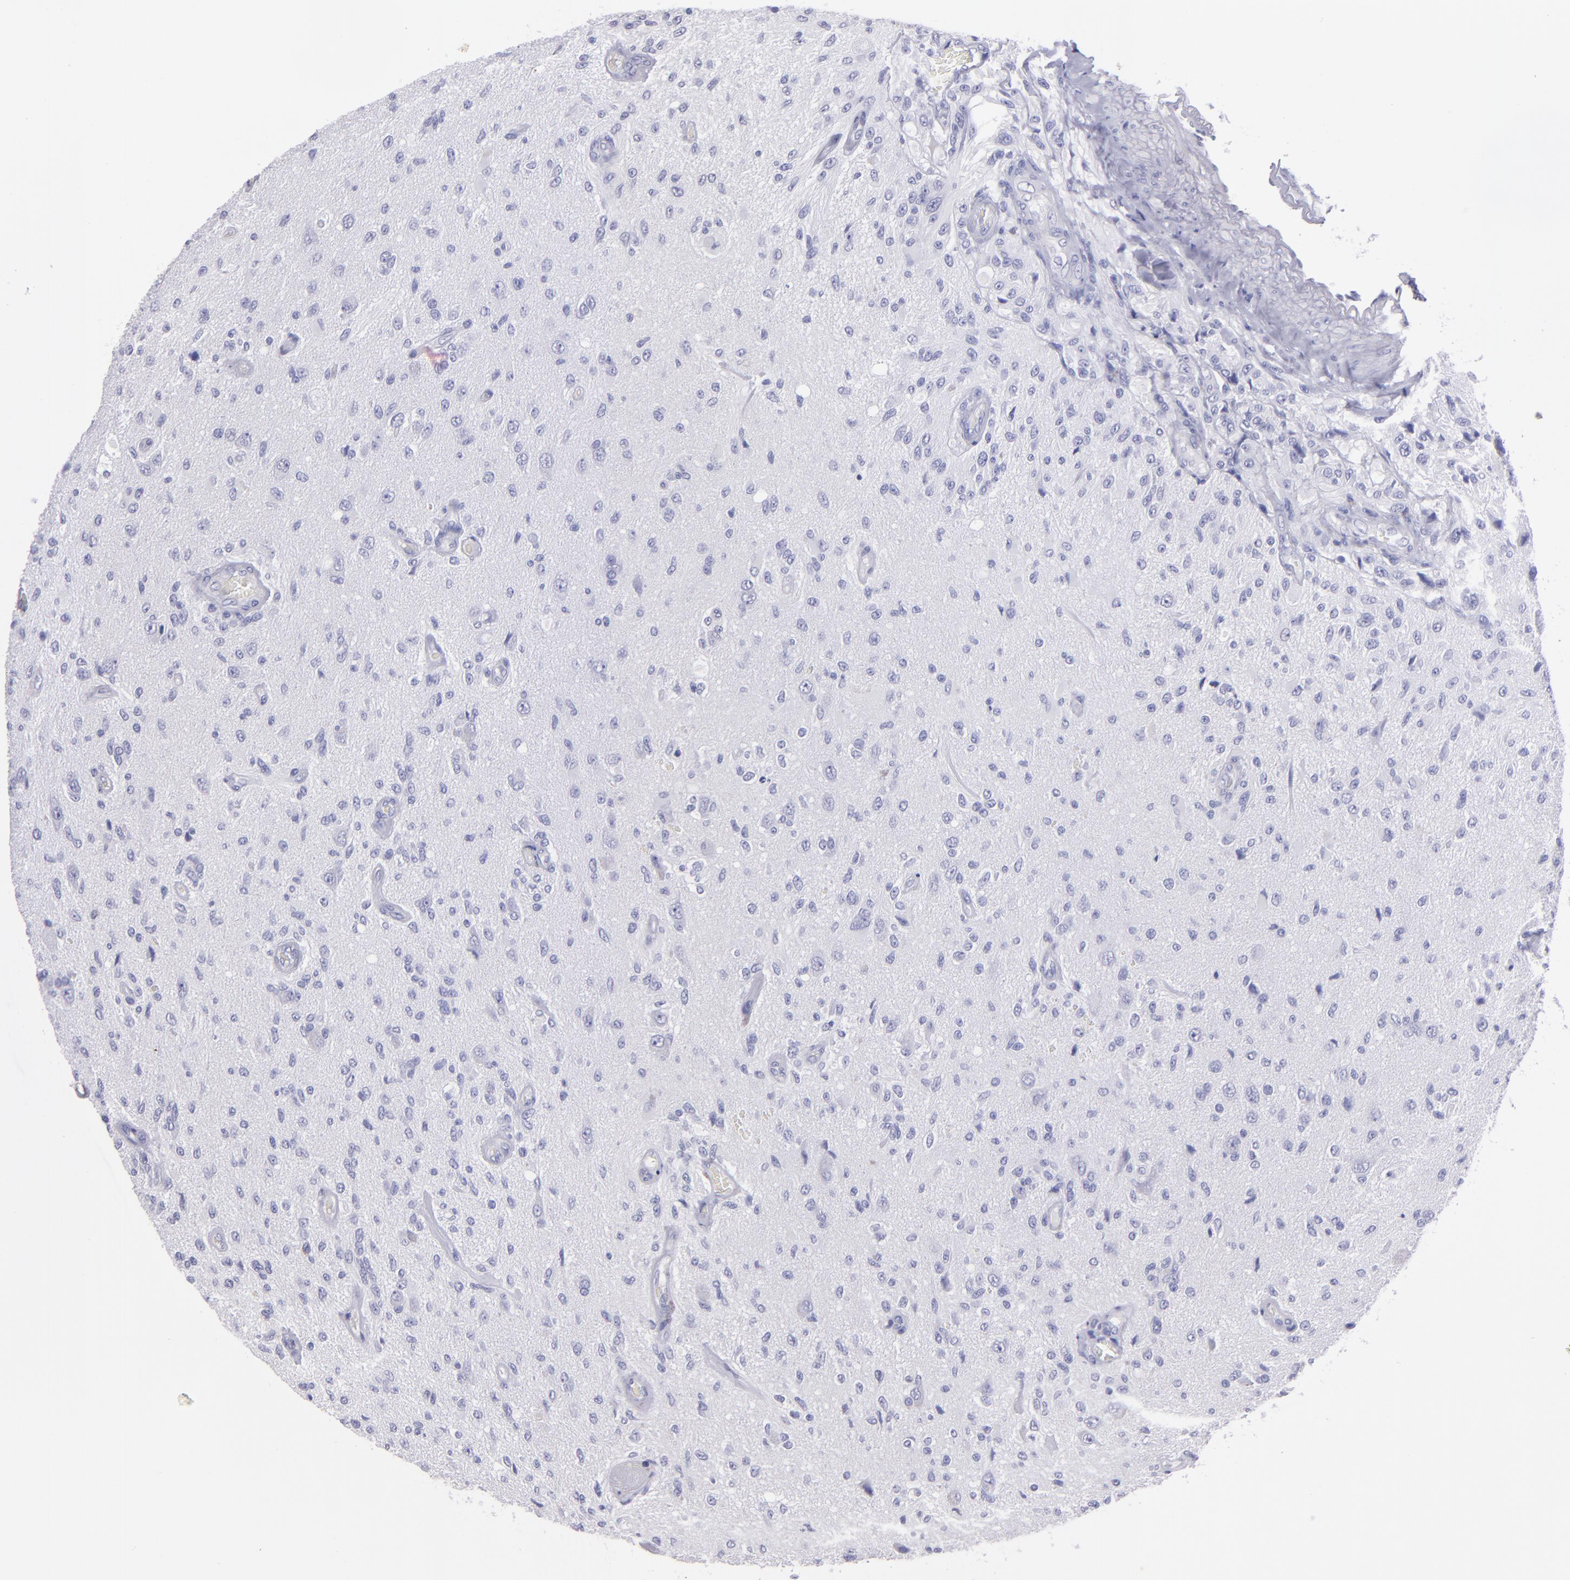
{"staining": {"intensity": "negative", "quantity": "none", "location": "none"}, "tissue": "glioma", "cell_type": "Tumor cells", "image_type": "cancer", "snomed": [{"axis": "morphology", "description": "Normal tissue, NOS"}, {"axis": "morphology", "description": "Glioma, malignant, High grade"}, {"axis": "topography", "description": "Cerebral cortex"}], "caption": "A high-resolution image shows immunohistochemistry (IHC) staining of malignant high-grade glioma, which displays no significant staining in tumor cells.", "gene": "TG", "patient": {"sex": "male", "age": 77}}